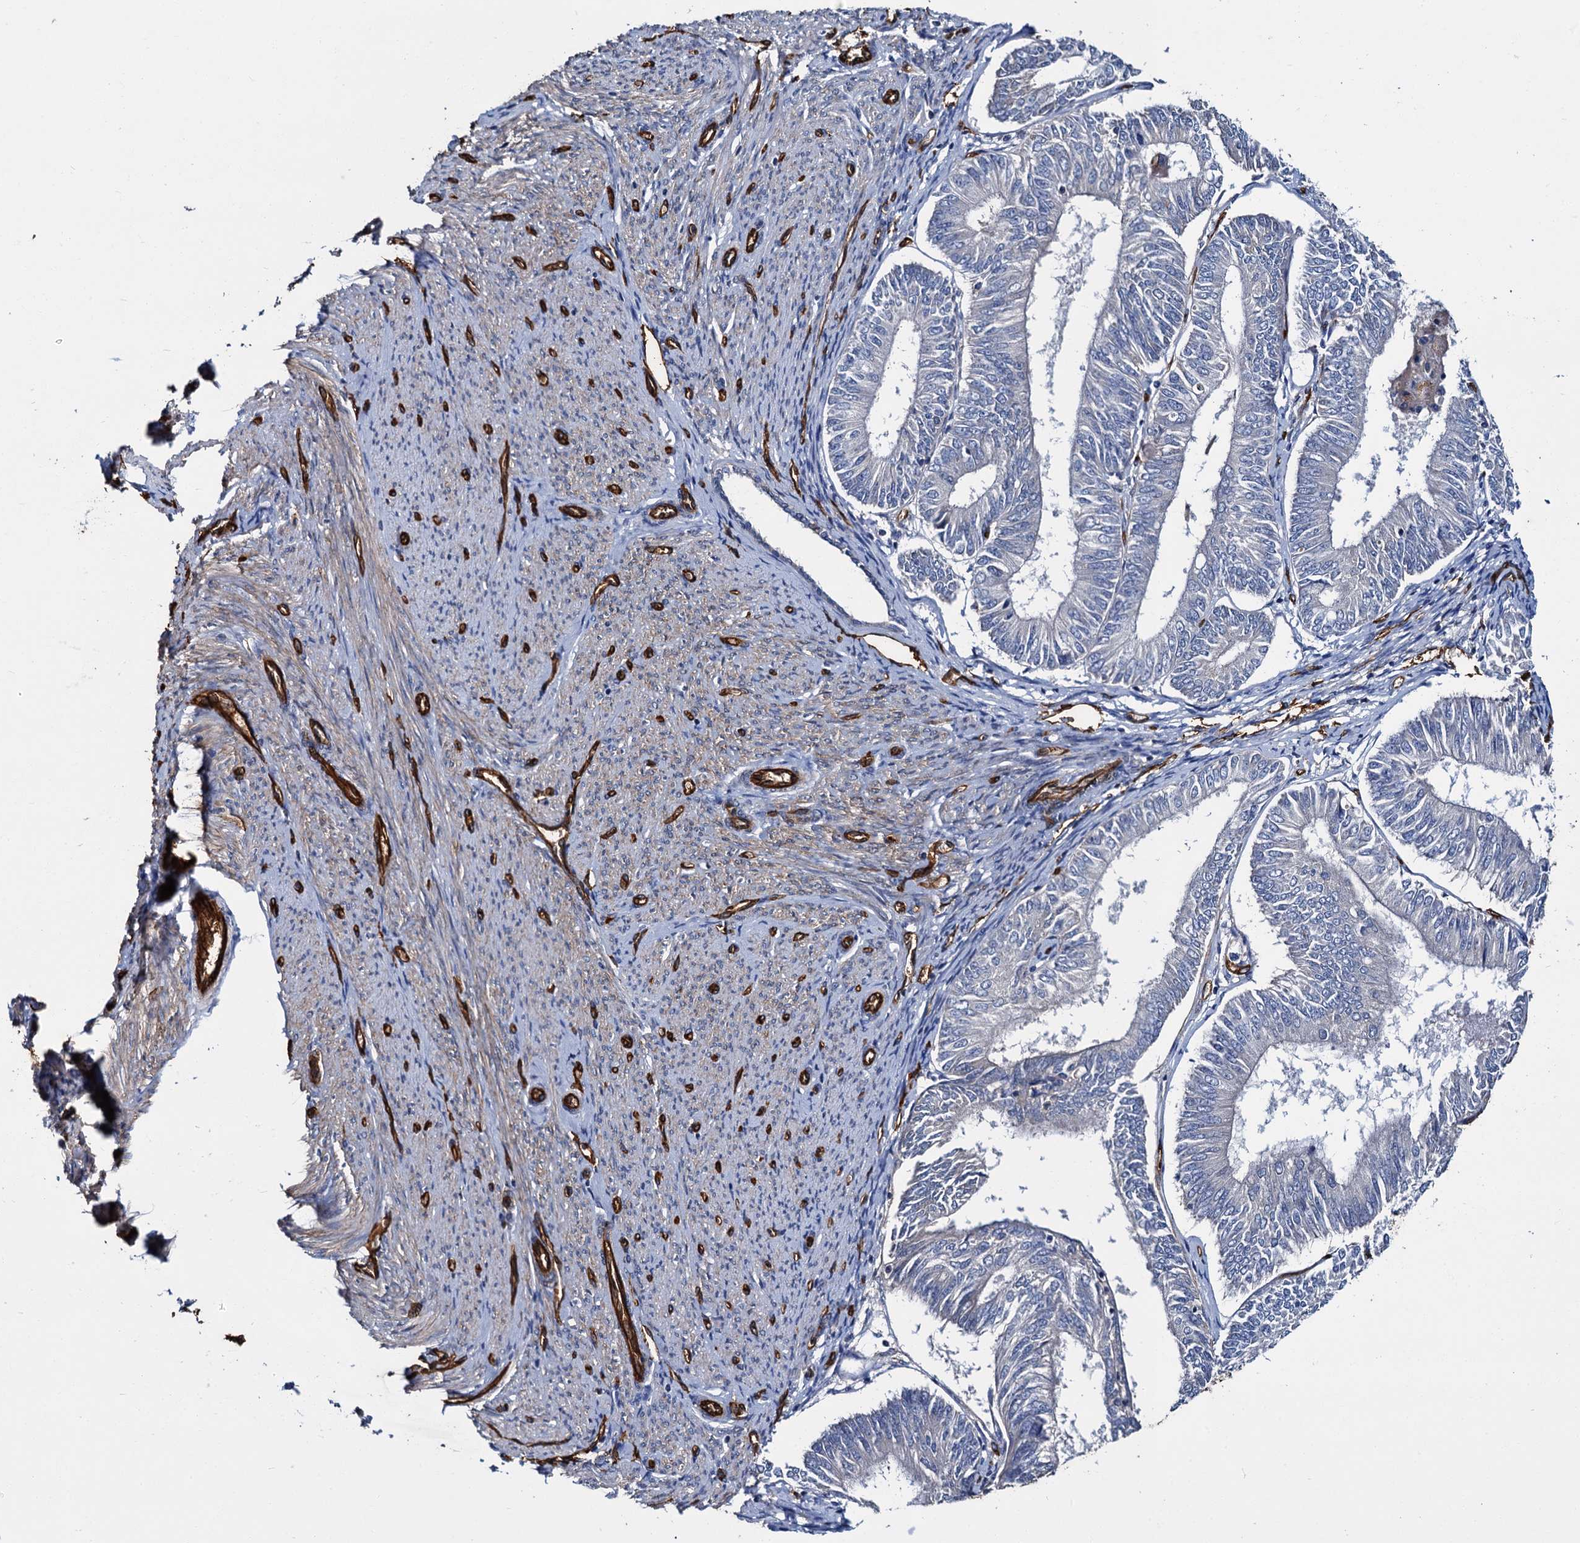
{"staining": {"intensity": "negative", "quantity": "none", "location": "none"}, "tissue": "endometrial cancer", "cell_type": "Tumor cells", "image_type": "cancer", "snomed": [{"axis": "morphology", "description": "Adenocarcinoma, NOS"}, {"axis": "topography", "description": "Endometrium"}], "caption": "Tumor cells are negative for protein expression in human endometrial cancer. Nuclei are stained in blue.", "gene": "CACNA1C", "patient": {"sex": "female", "age": 58}}